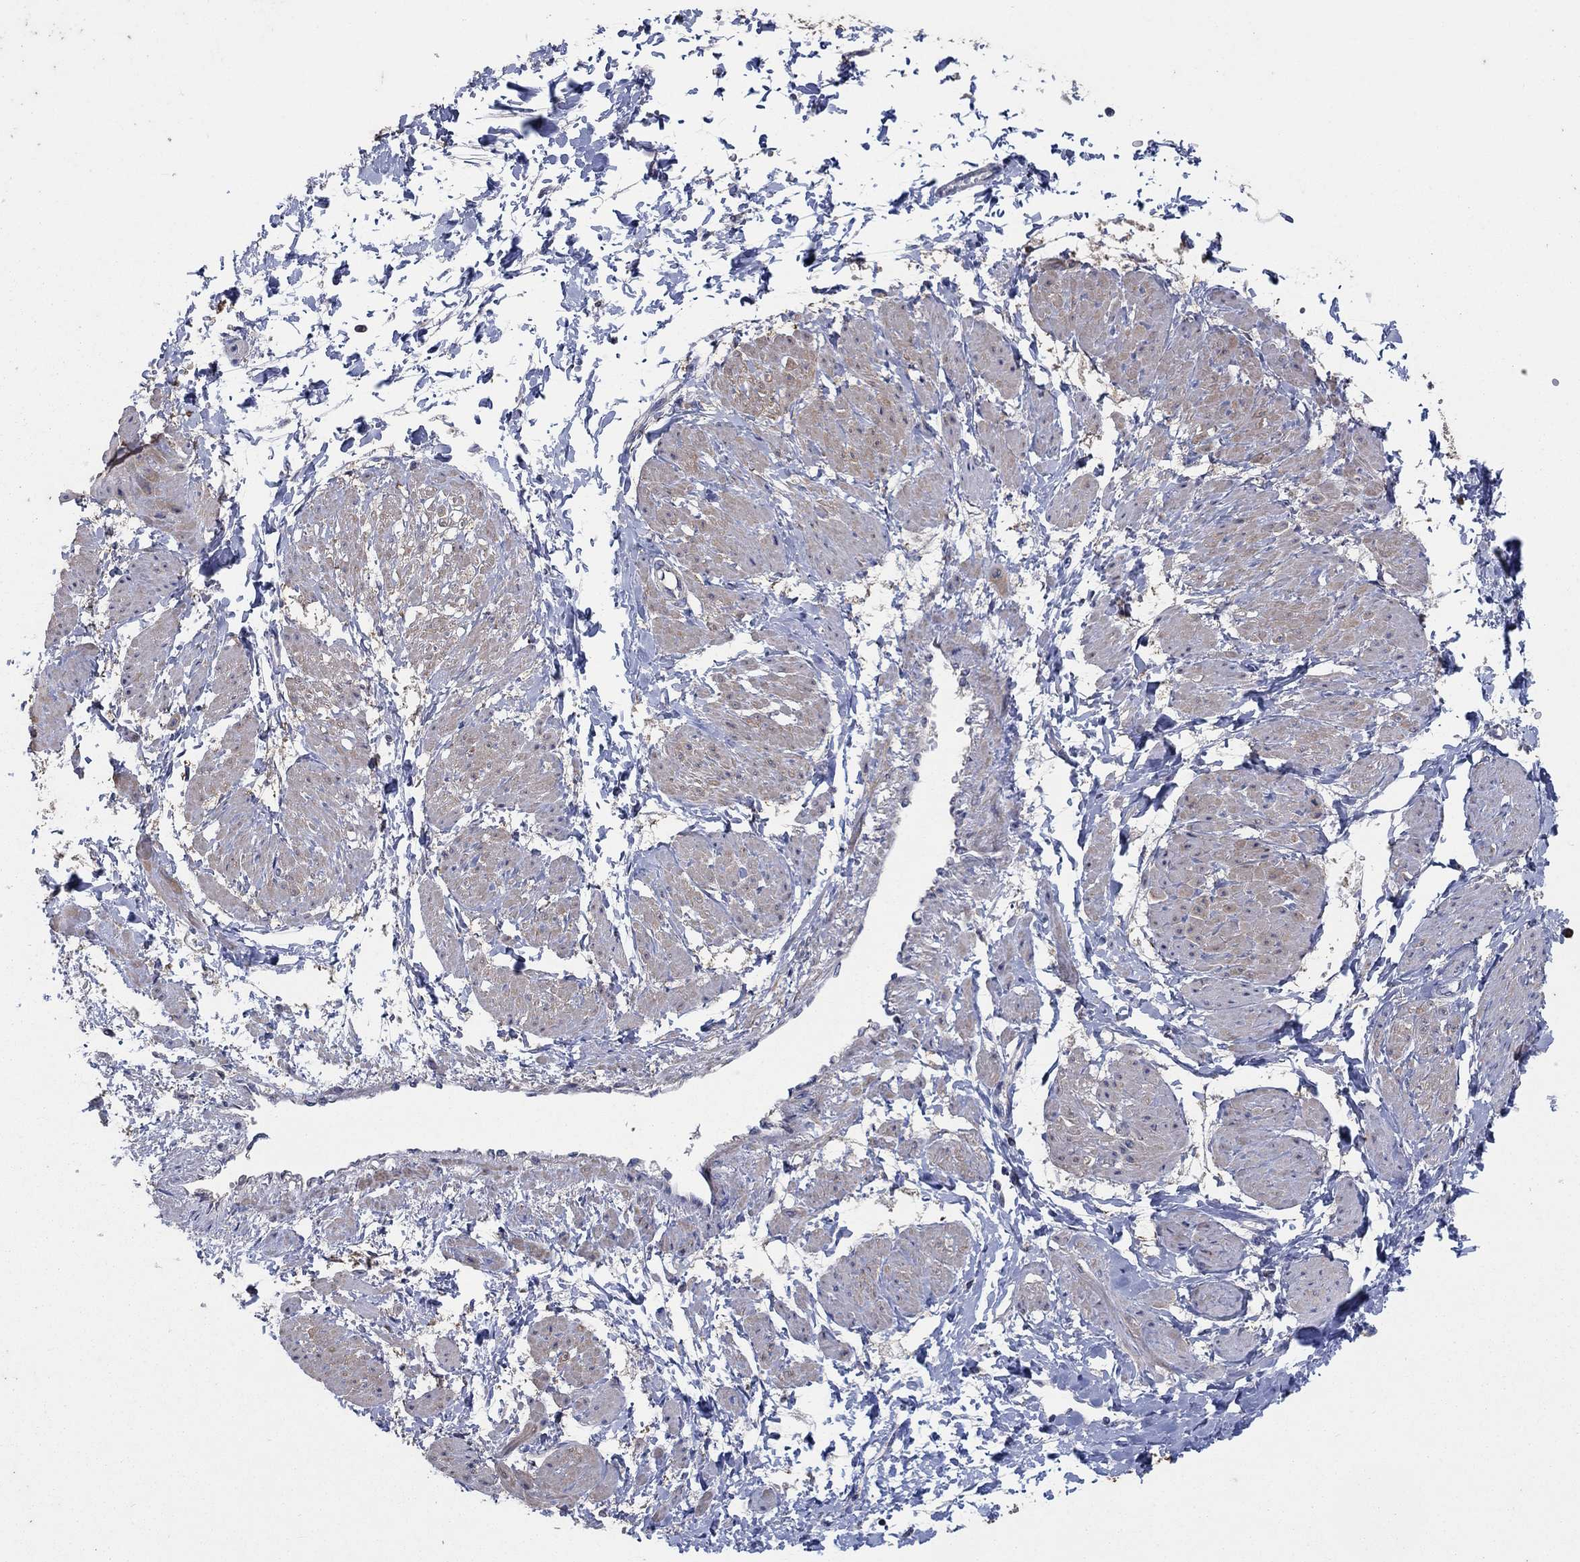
{"staining": {"intensity": "weak", "quantity": "25%-75%", "location": "cytoplasmic/membranous"}, "tissue": "smooth muscle", "cell_type": "Smooth muscle cells", "image_type": "normal", "snomed": [{"axis": "morphology", "description": "Normal tissue, NOS"}, {"axis": "topography", "description": "Smooth muscle"}, {"axis": "topography", "description": "Uterus"}], "caption": "Smooth muscle cells reveal low levels of weak cytoplasmic/membranous expression in about 25%-75% of cells in benign smooth muscle. The staining was performed using DAB (3,3'-diaminobenzidine), with brown indicating positive protein expression. Nuclei are stained blue with hematoxylin.", "gene": "NCEH1", "patient": {"sex": "female", "age": 39}}